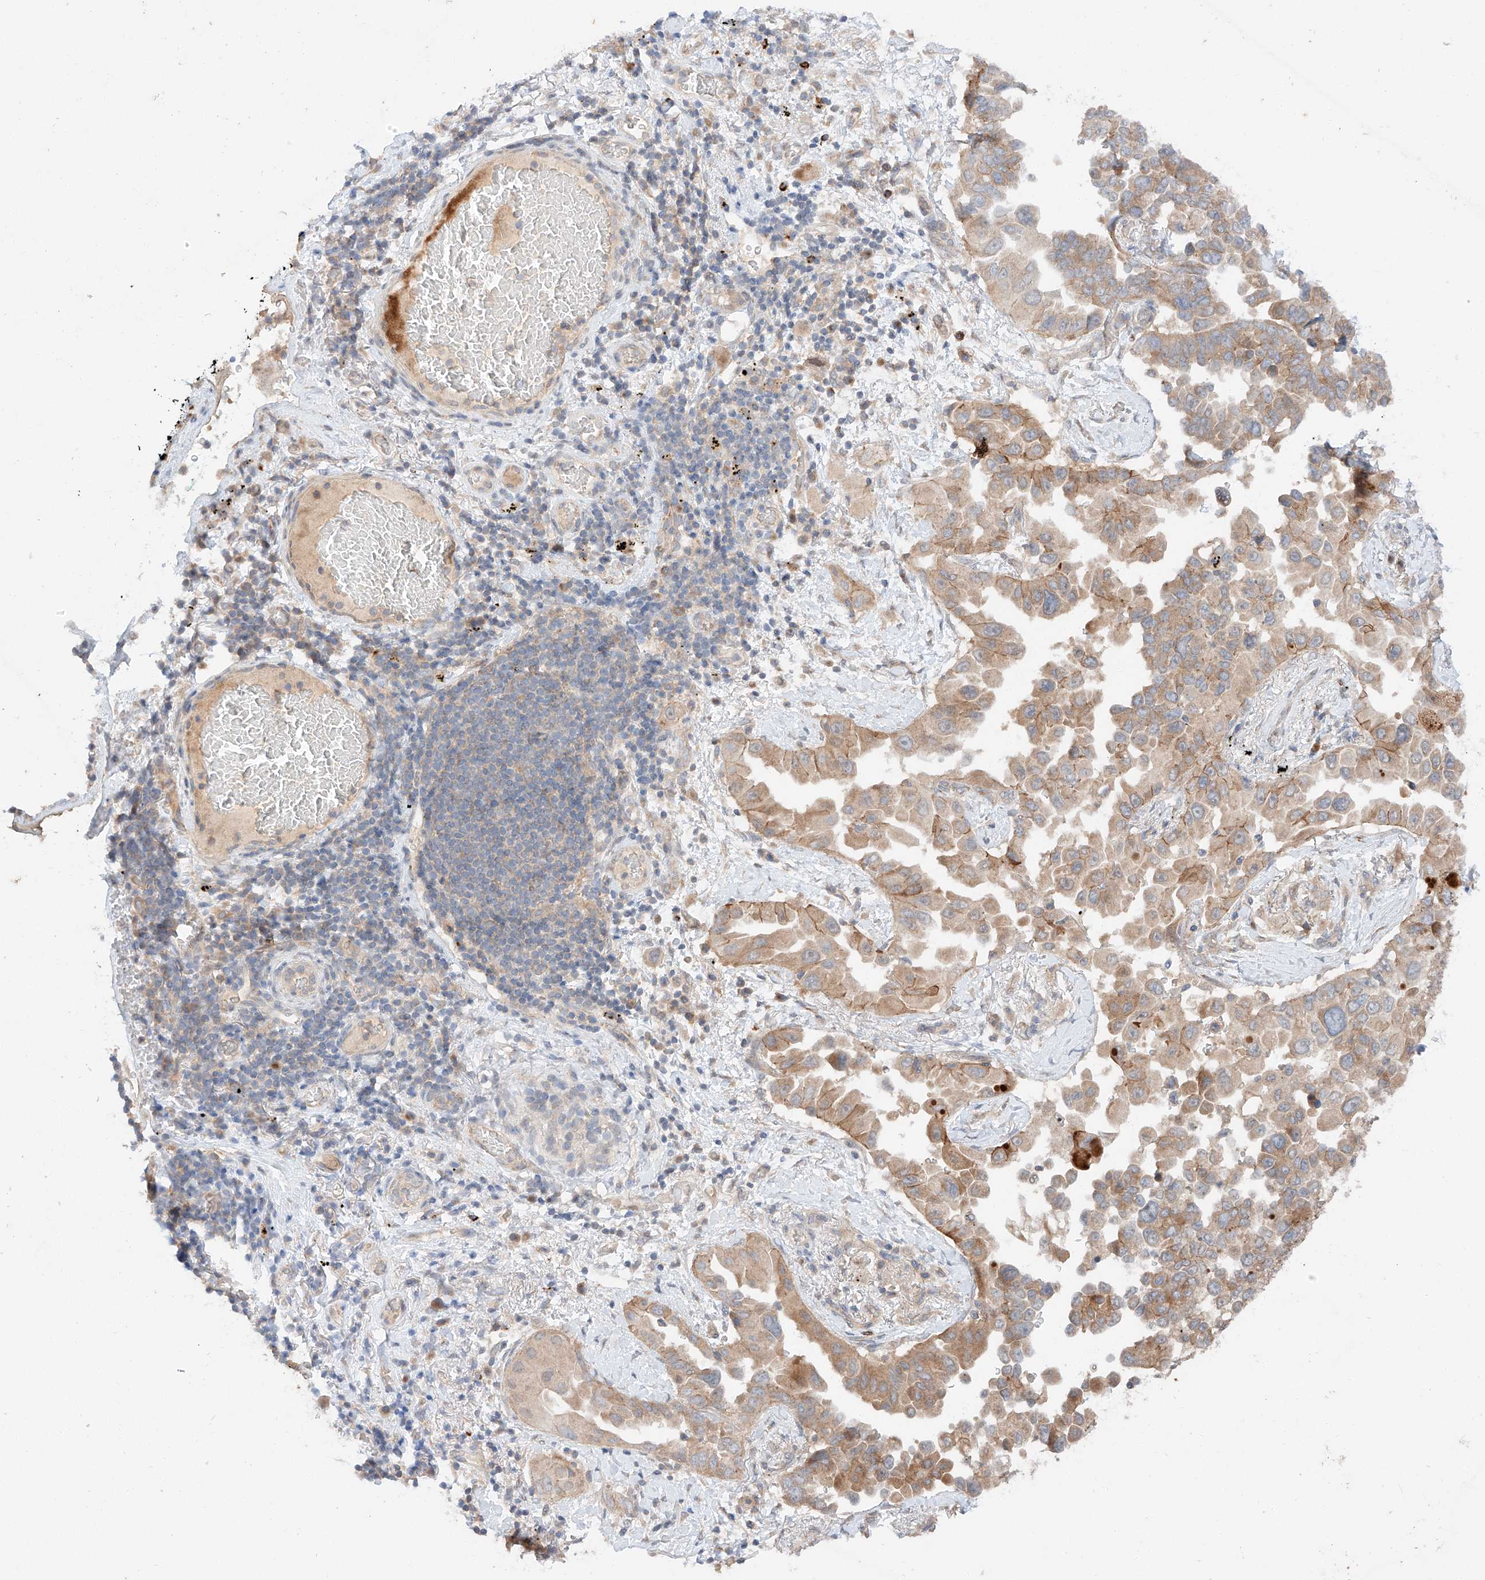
{"staining": {"intensity": "moderate", "quantity": ">75%", "location": "cytoplasmic/membranous"}, "tissue": "lung cancer", "cell_type": "Tumor cells", "image_type": "cancer", "snomed": [{"axis": "morphology", "description": "Adenocarcinoma, NOS"}, {"axis": "topography", "description": "Lung"}], "caption": "Protein staining of adenocarcinoma (lung) tissue demonstrates moderate cytoplasmic/membranous staining in approximately >75% of tumor cells.", "gene": "XPNPEP1", "patient": {"sex": "female", "age": 67}}